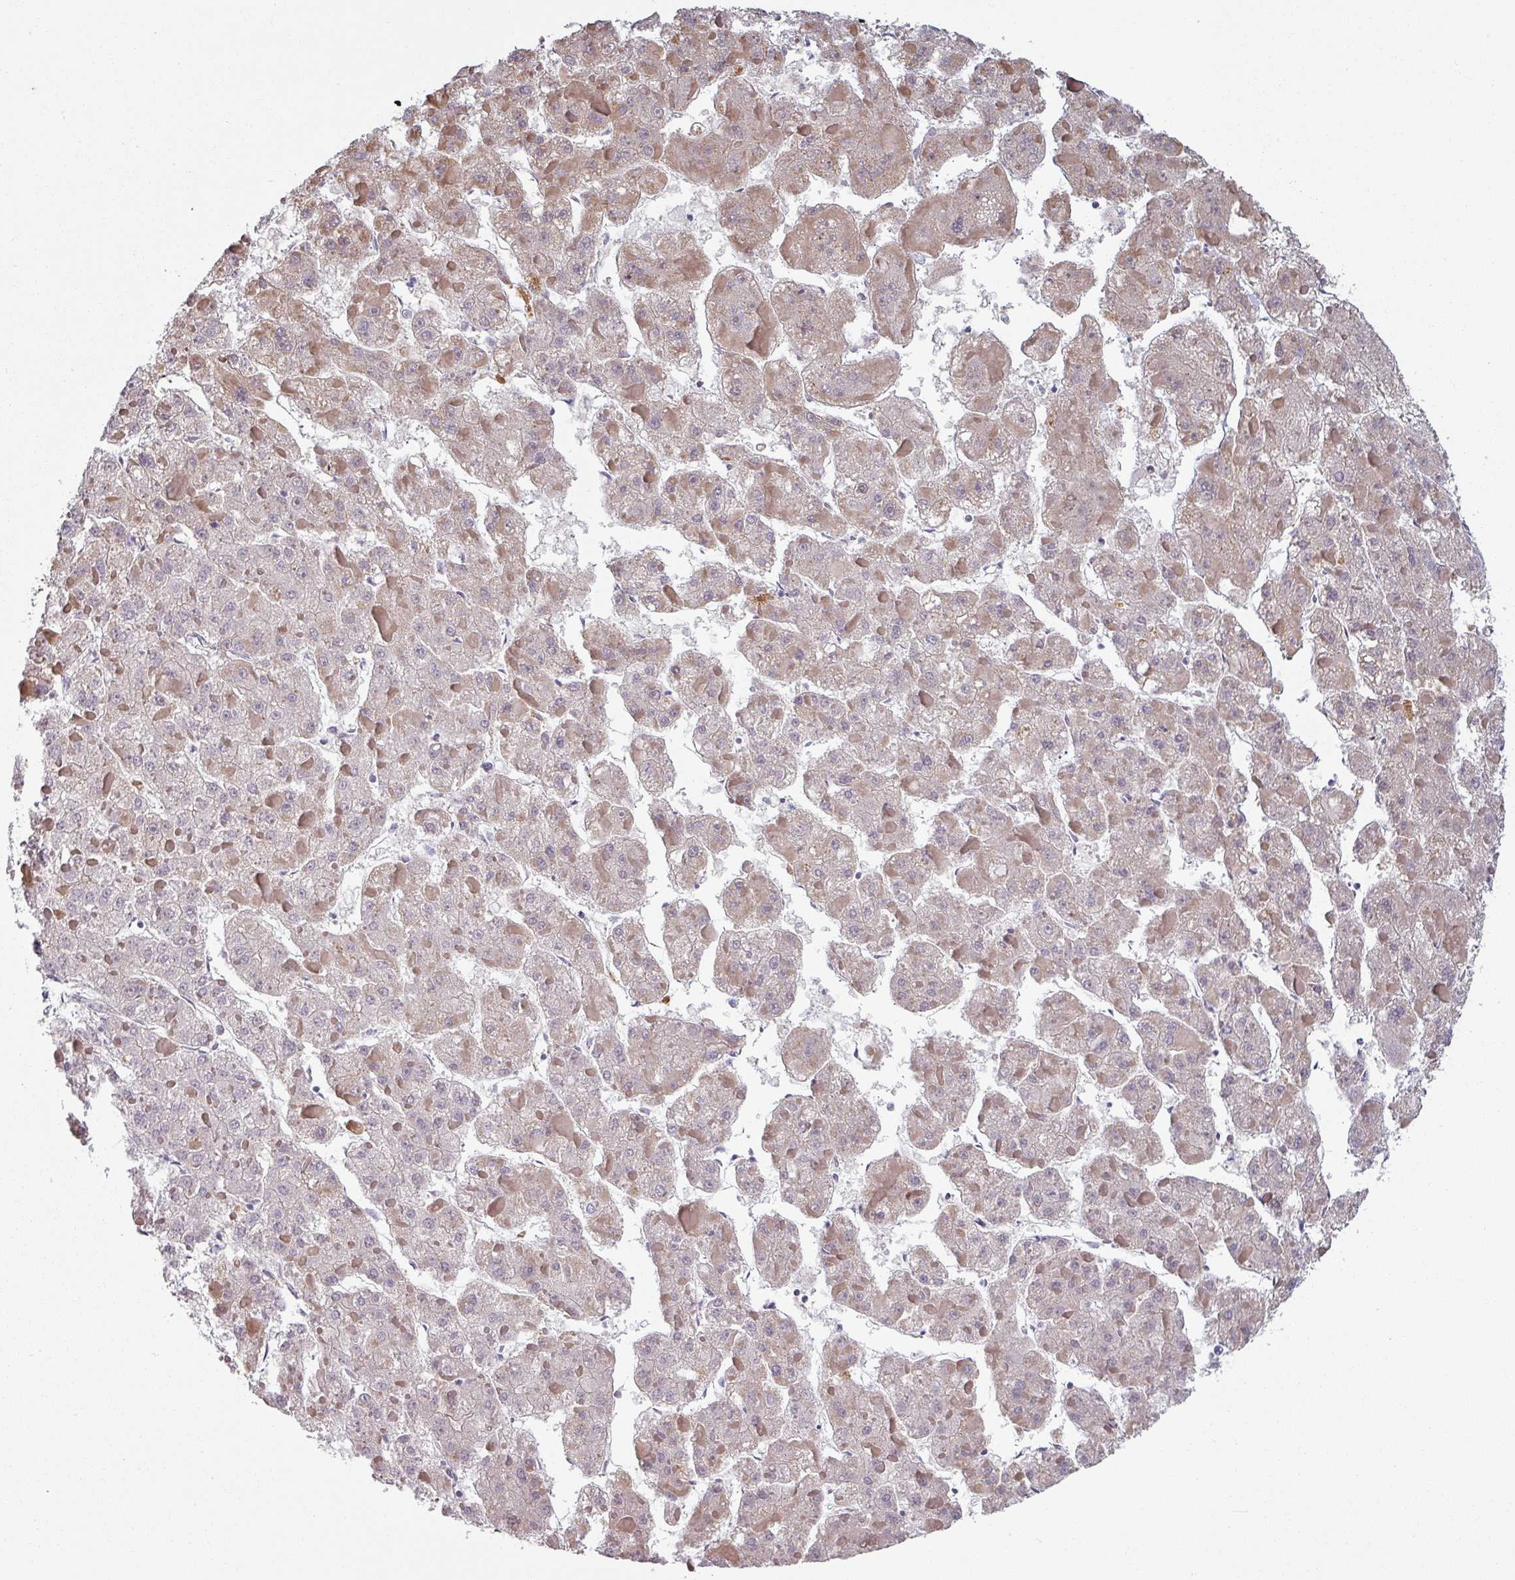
{"staining": {"intensity": "weak", "quantity": "<25%", "location": "cytoplasmic/membranous"}, "tissue": "liver cancer", "cell_type": "Tumor cells", "image_type": "cancer", "snomed": [{"axis": "morphology", "description": "Carcinoma, Hepatocellular, NOS"}, {"axis": "topography", "description": "Liver"}], "caption": "High magnification brightfield microscopy of liver hepatocellular carcinoma stained with DAB (brown) and counterstained with hematoxylin (blue): tumor cells show no significant positivity. The staining was performed using DAB to visualize the protein expression in brown, while the nuclei were stained in blue with hematoxylin (Magnification: 20x).", "gene": "PLEKHJ1", "patient": {"sex": "female", "age": 73}}